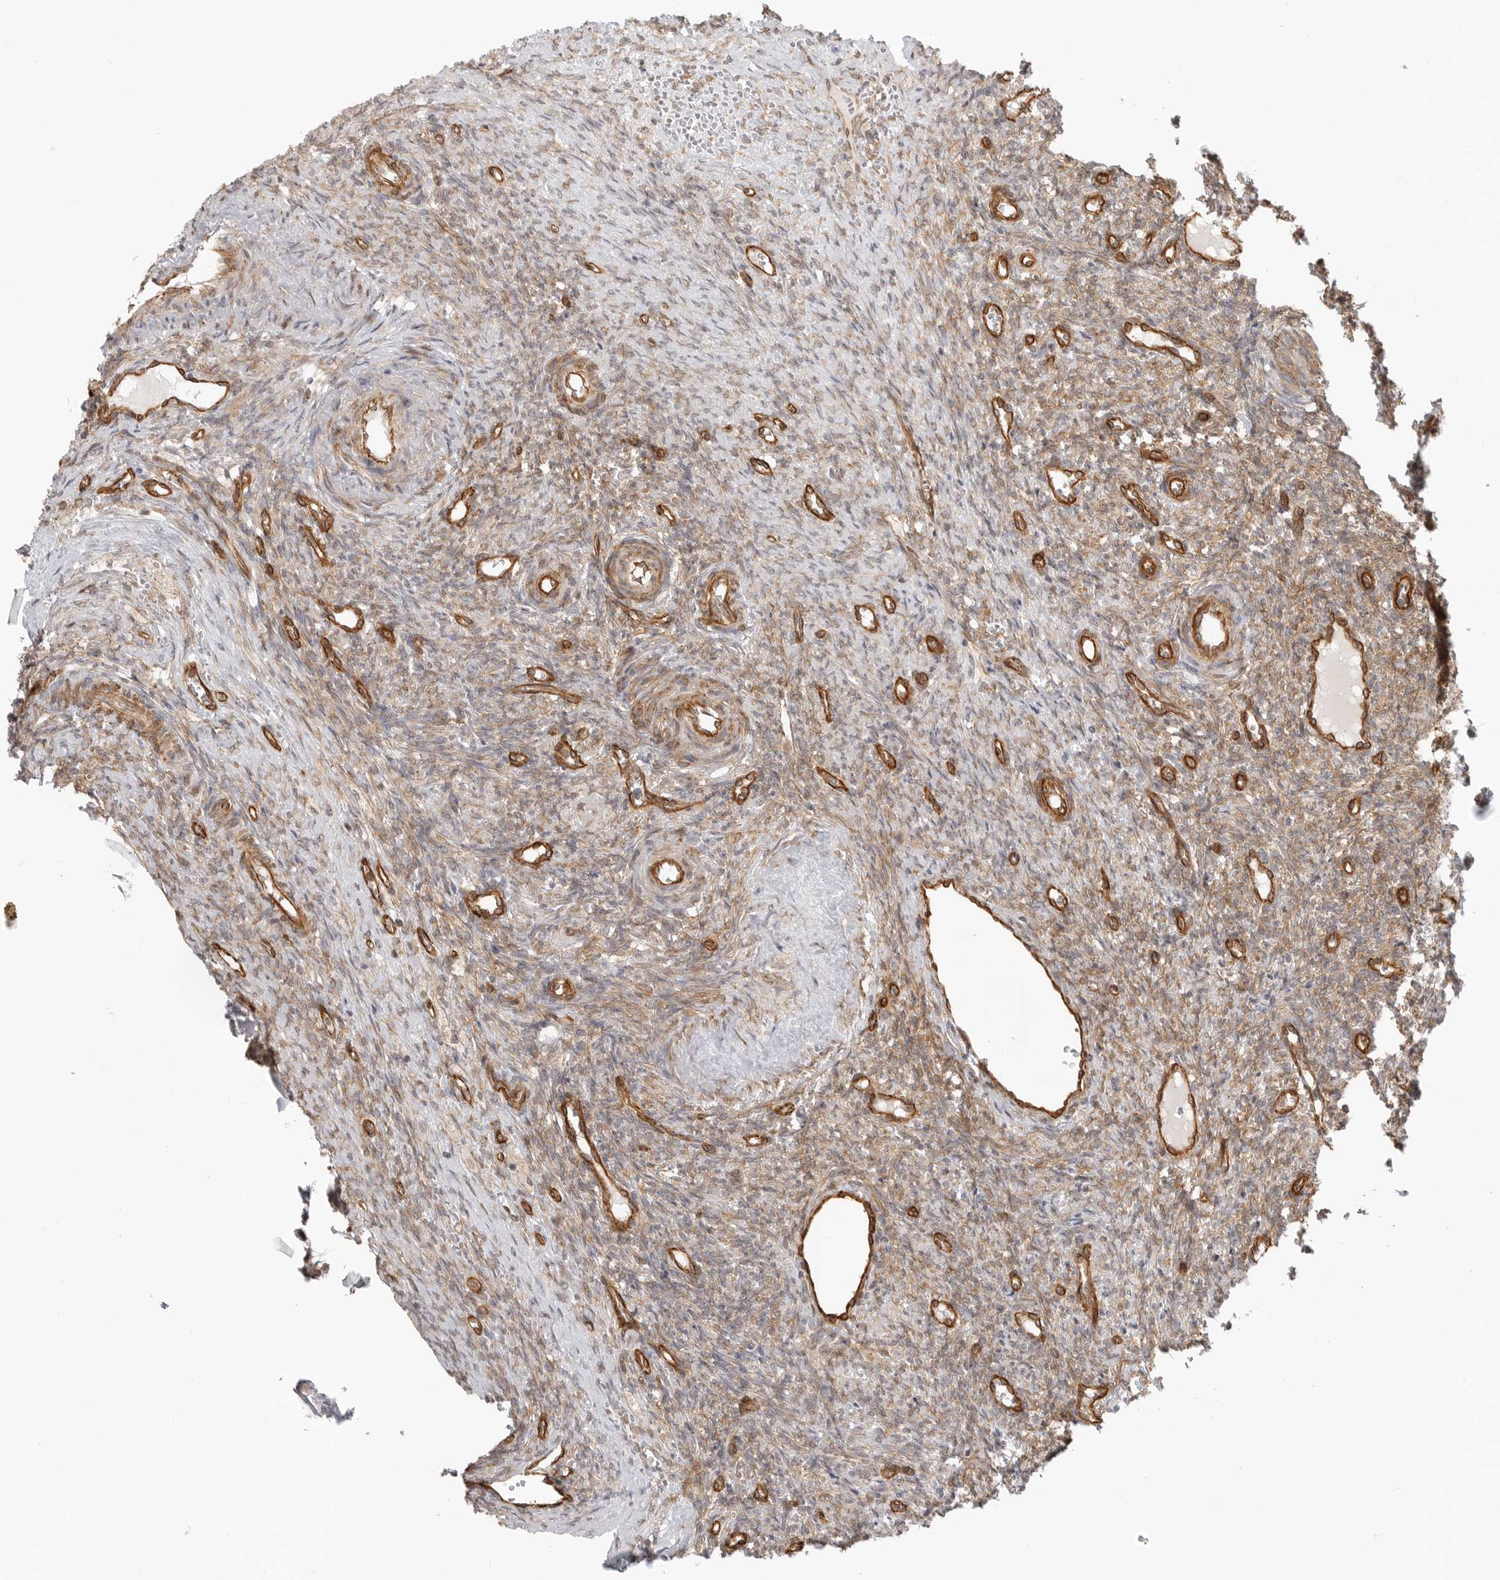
{"staining": {"intensity": "weak", "quantity": ">75%", "location": "cytoplasmic/membranous"}, "tissue": "ovary", "cell_type": "Ovarian stroma cells", "image_type": "normal", "snomed": [{"axis": "morphology", "description": "Normal tissue, NOS"}, {"axis": "topography", "description": "Ovary"}], "caption": "Immunohistochemical staining of normal ovary displays >75% levels of weak cytoplasmic/membranous protein positivity in approximately >75% of ovarian stroma cells. The staining was performed using DAB to visualize the protein expression in brown, while the nuclei were stained in blue with hematoxylin (Magnification: 20x).", "gene": "ATOH7", "patient": {"sex": "female", "age": 41}}